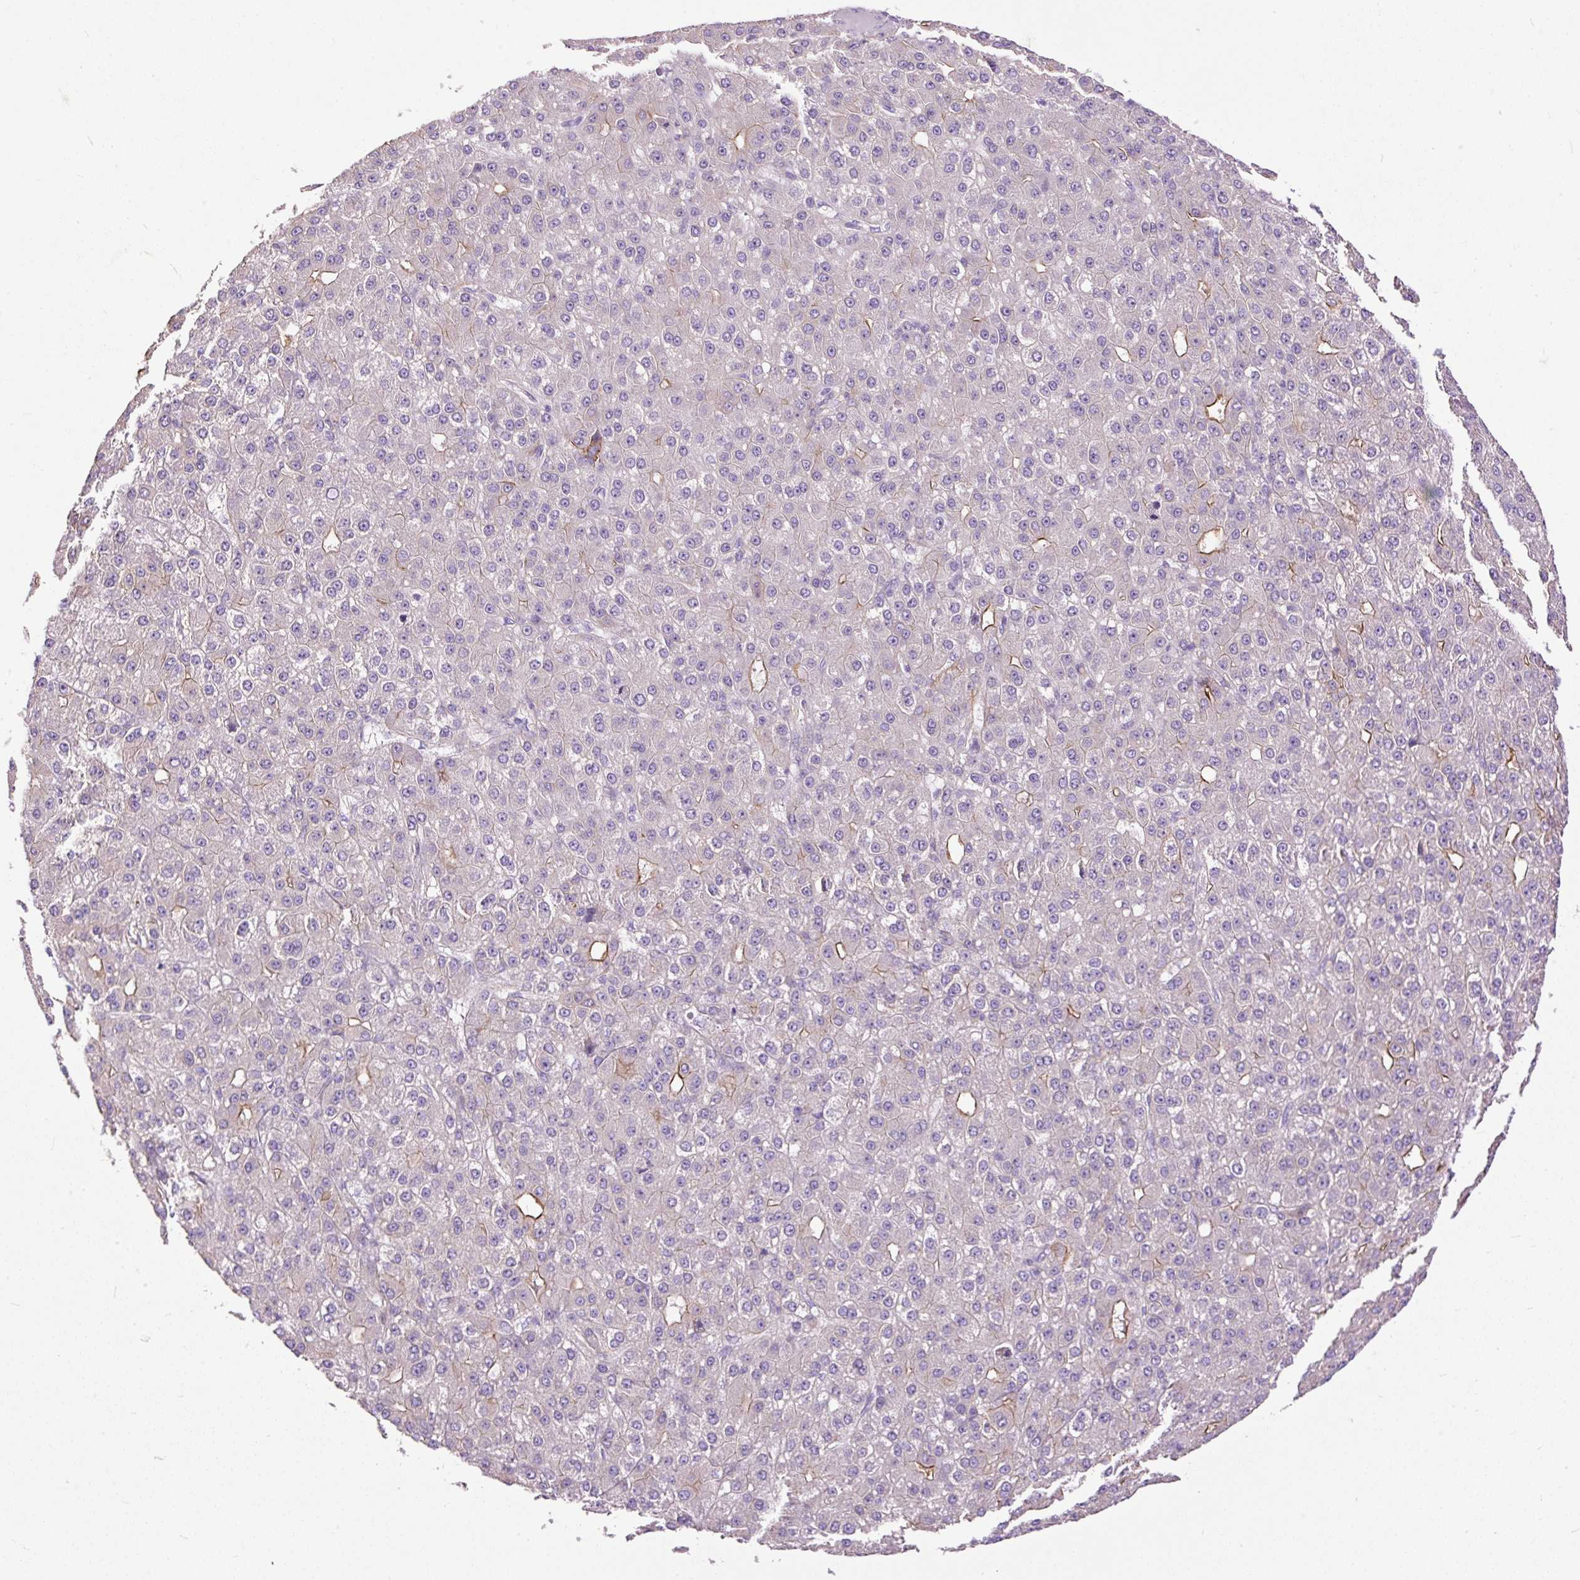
{"staining": {"intensity": "moderate", "quantity": "<25%", "location": "cytoplasmic/membranous"}, "tissue": "liver cancer", "cell_type": "Tumor cells", "image_type": "cancer", "snomed": [{"axis": "morphology", "description": "Carcinoma, Hepatocellular, NOS"}, {"axis": "topography", "description": "Liver"}], "caption": "Liver hepatocellular carcinoma stained with a protein marker exhibits moderate staining in tumor cells.", "gene": "MAGEB16", "patient": {"sex": "male", "age": 67}}